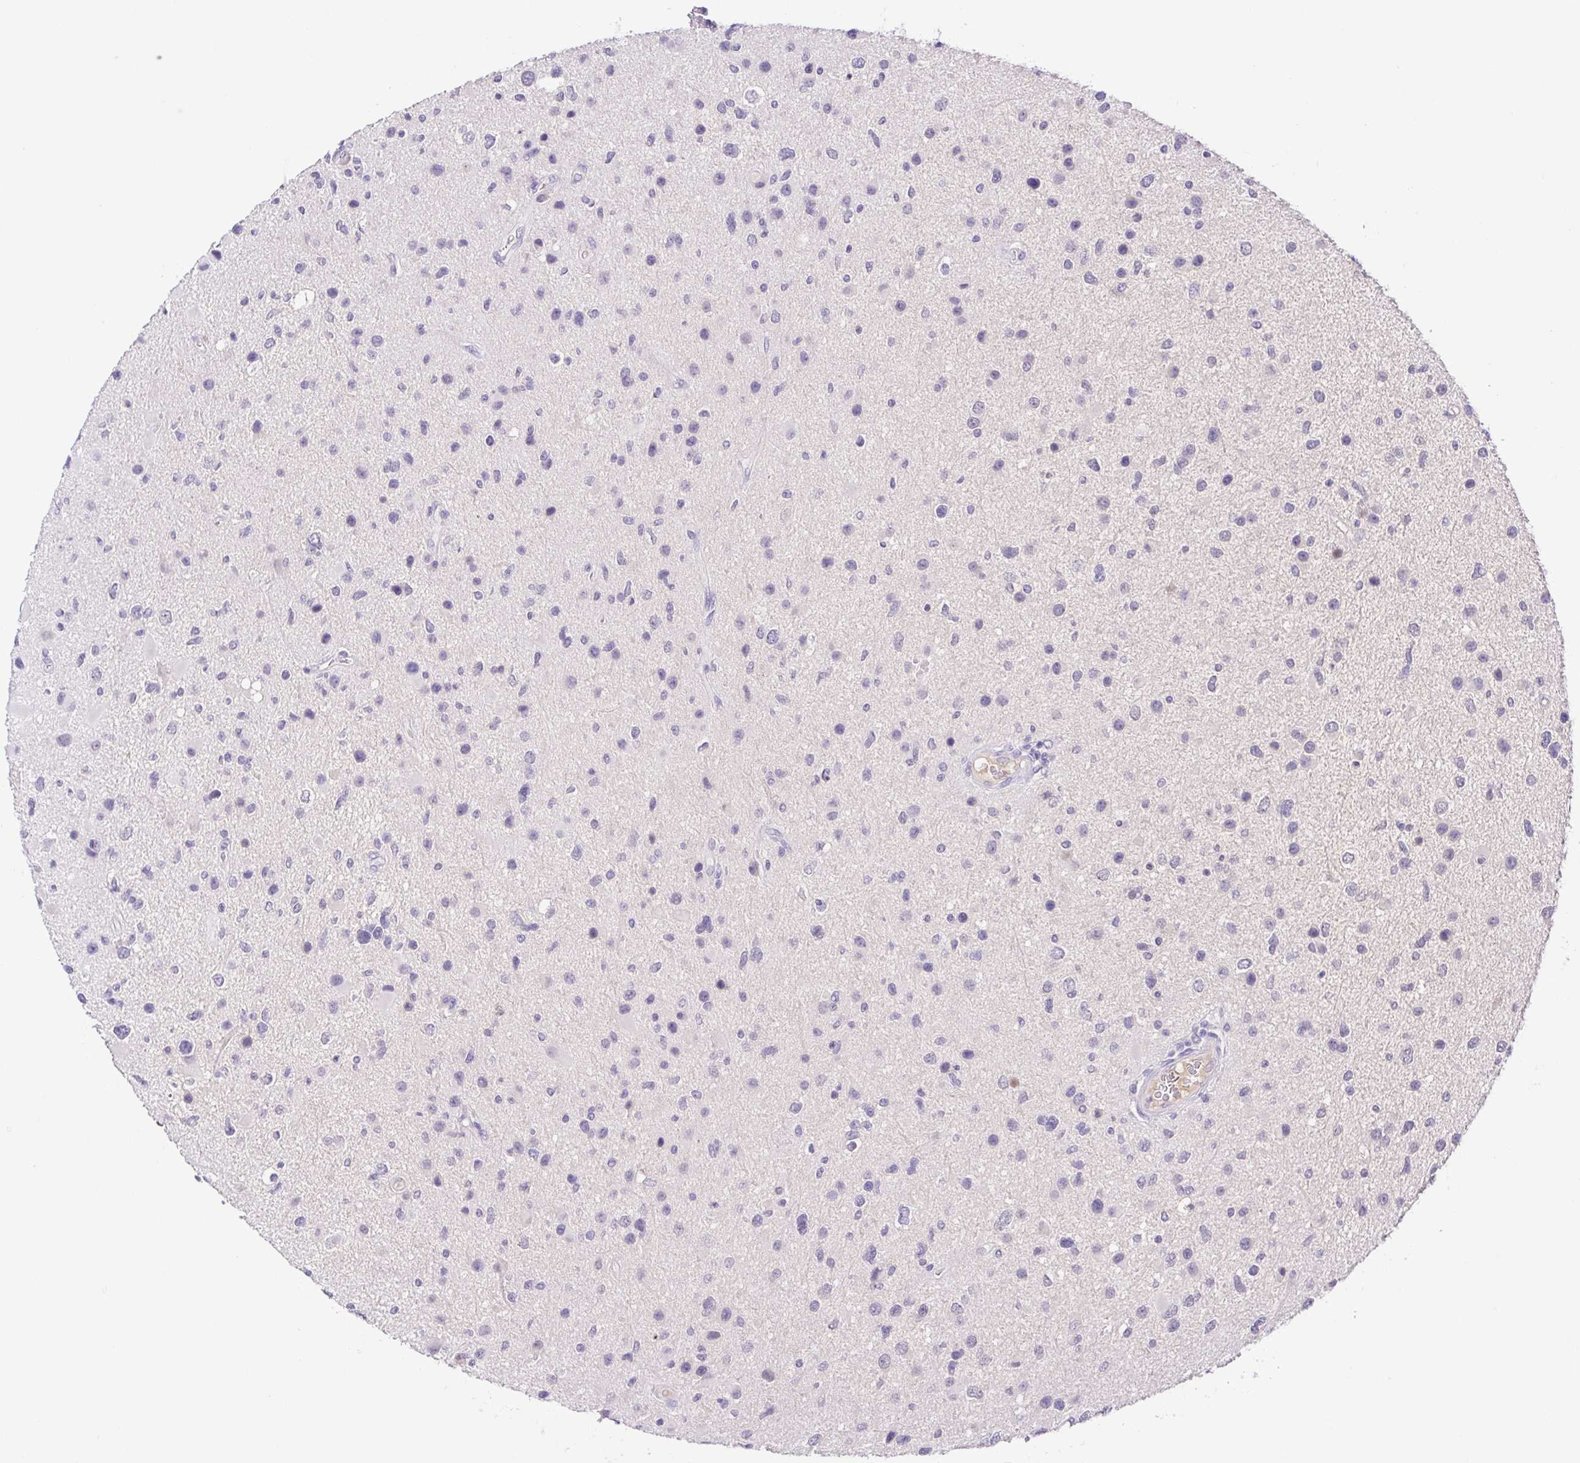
{"staining": {"intensity": "negative", "quantity": "none", "location": "none"}, "tissue": "glioma", "cell_type": "Tumor cells", "image_type": "cancer", "snomed": [{"axis": "morphology", "description": "Glioma, malignant, Low grade"}, {"axis": "topography", "description": "Brain"}], "caption": "IHC of glioma shows no staining in tumor cells.", "gene": "A1BG", "patient": {"sex": "female", "age": 32}}